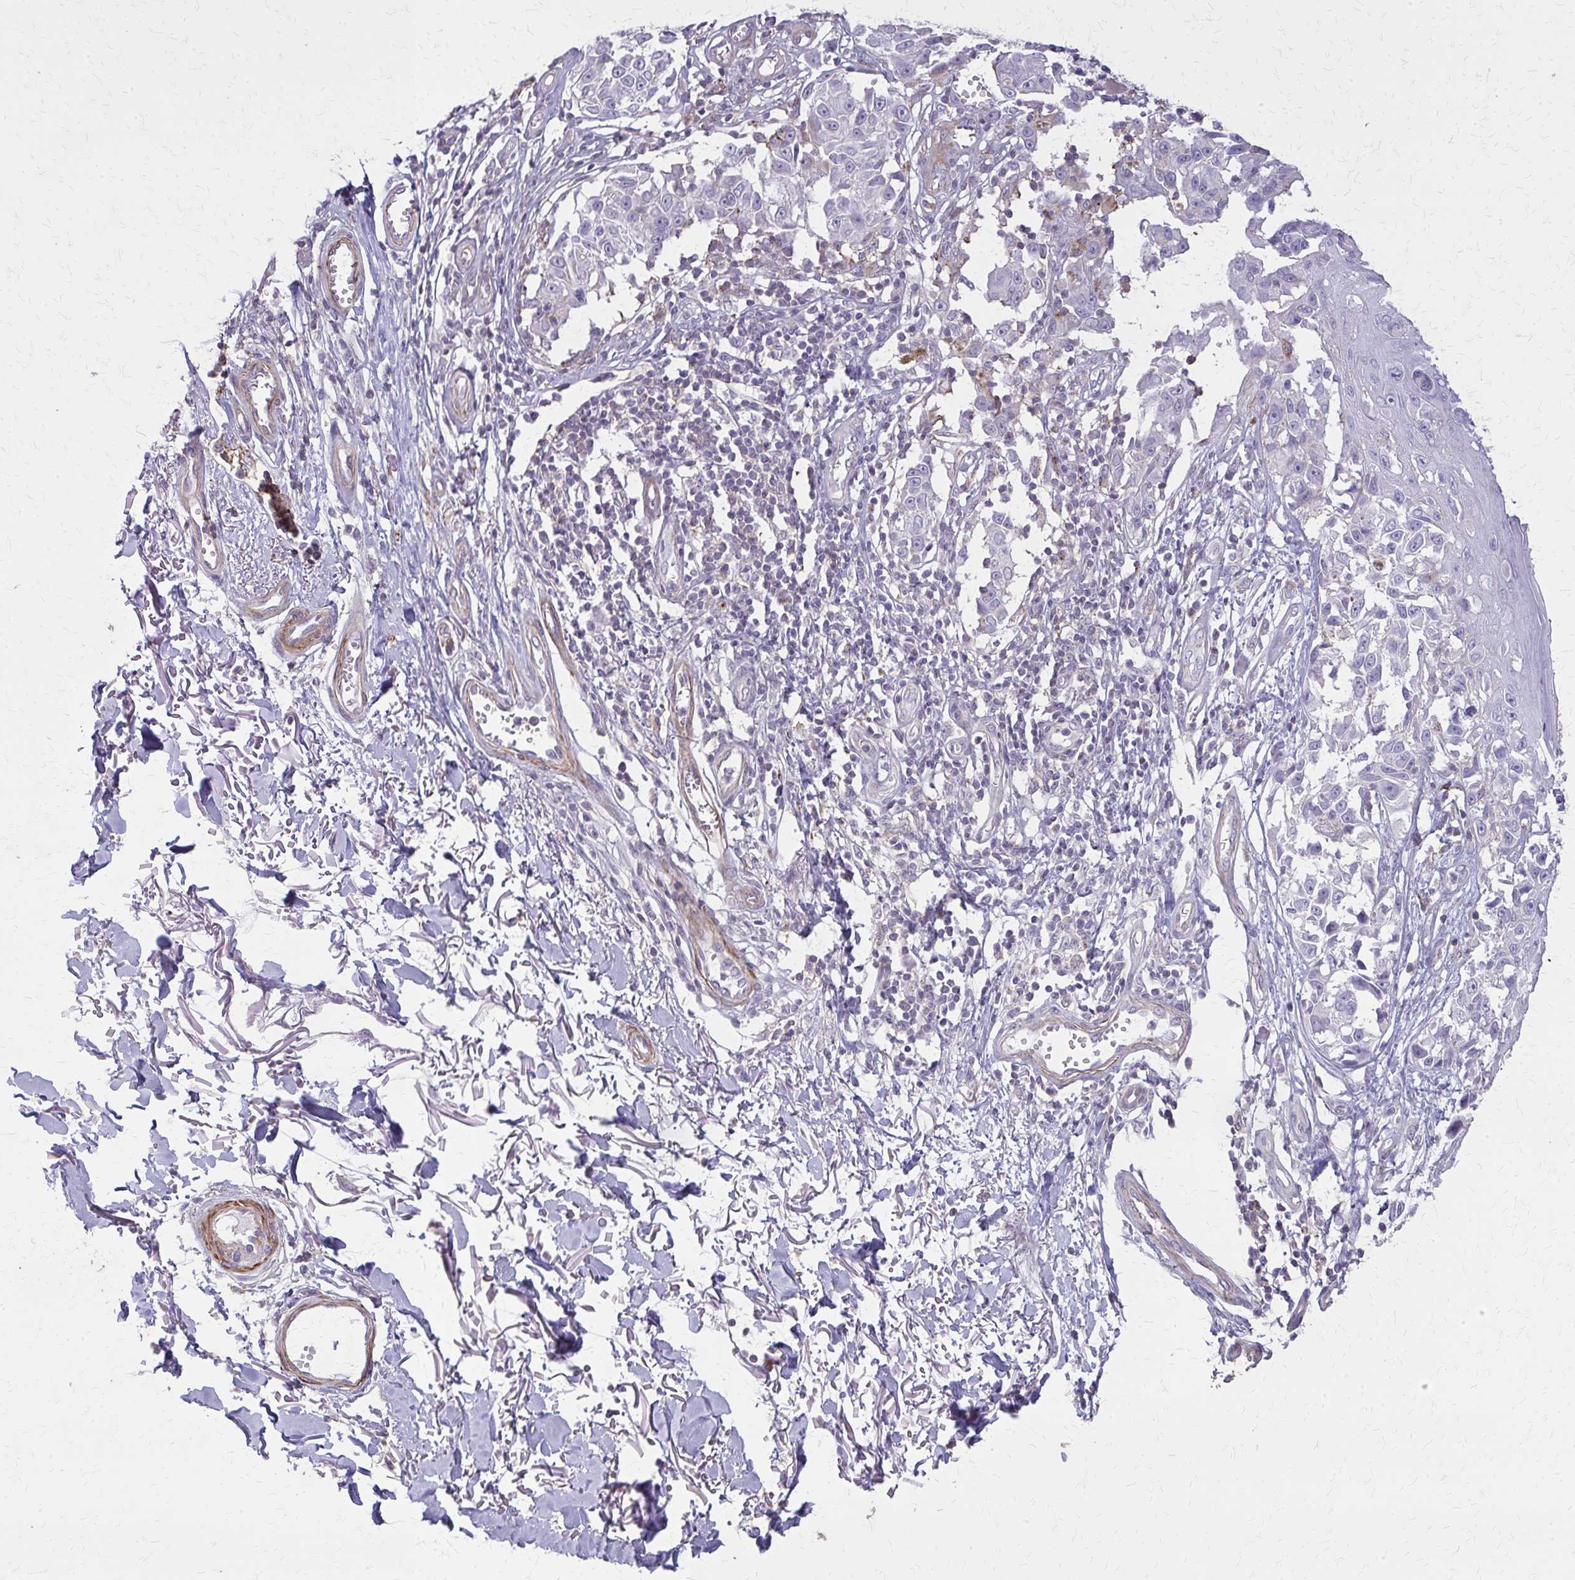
{"staining": {"intensity": "negative", "quantity": "none", "location": "none"}, "tissue": "melanoma", "cell_type": "Tumor cells", "image_type": "cancer", "snomed": [{"axis": "morphology", "description": "Malignant melanoma, NOS"}, {"axis": "topography", "description": "Skin"}], "caption": "Tumor cells show no significant expression in melanoma.", "gene": "TENM4", "patient": {"sex": "male", "age": 73}}